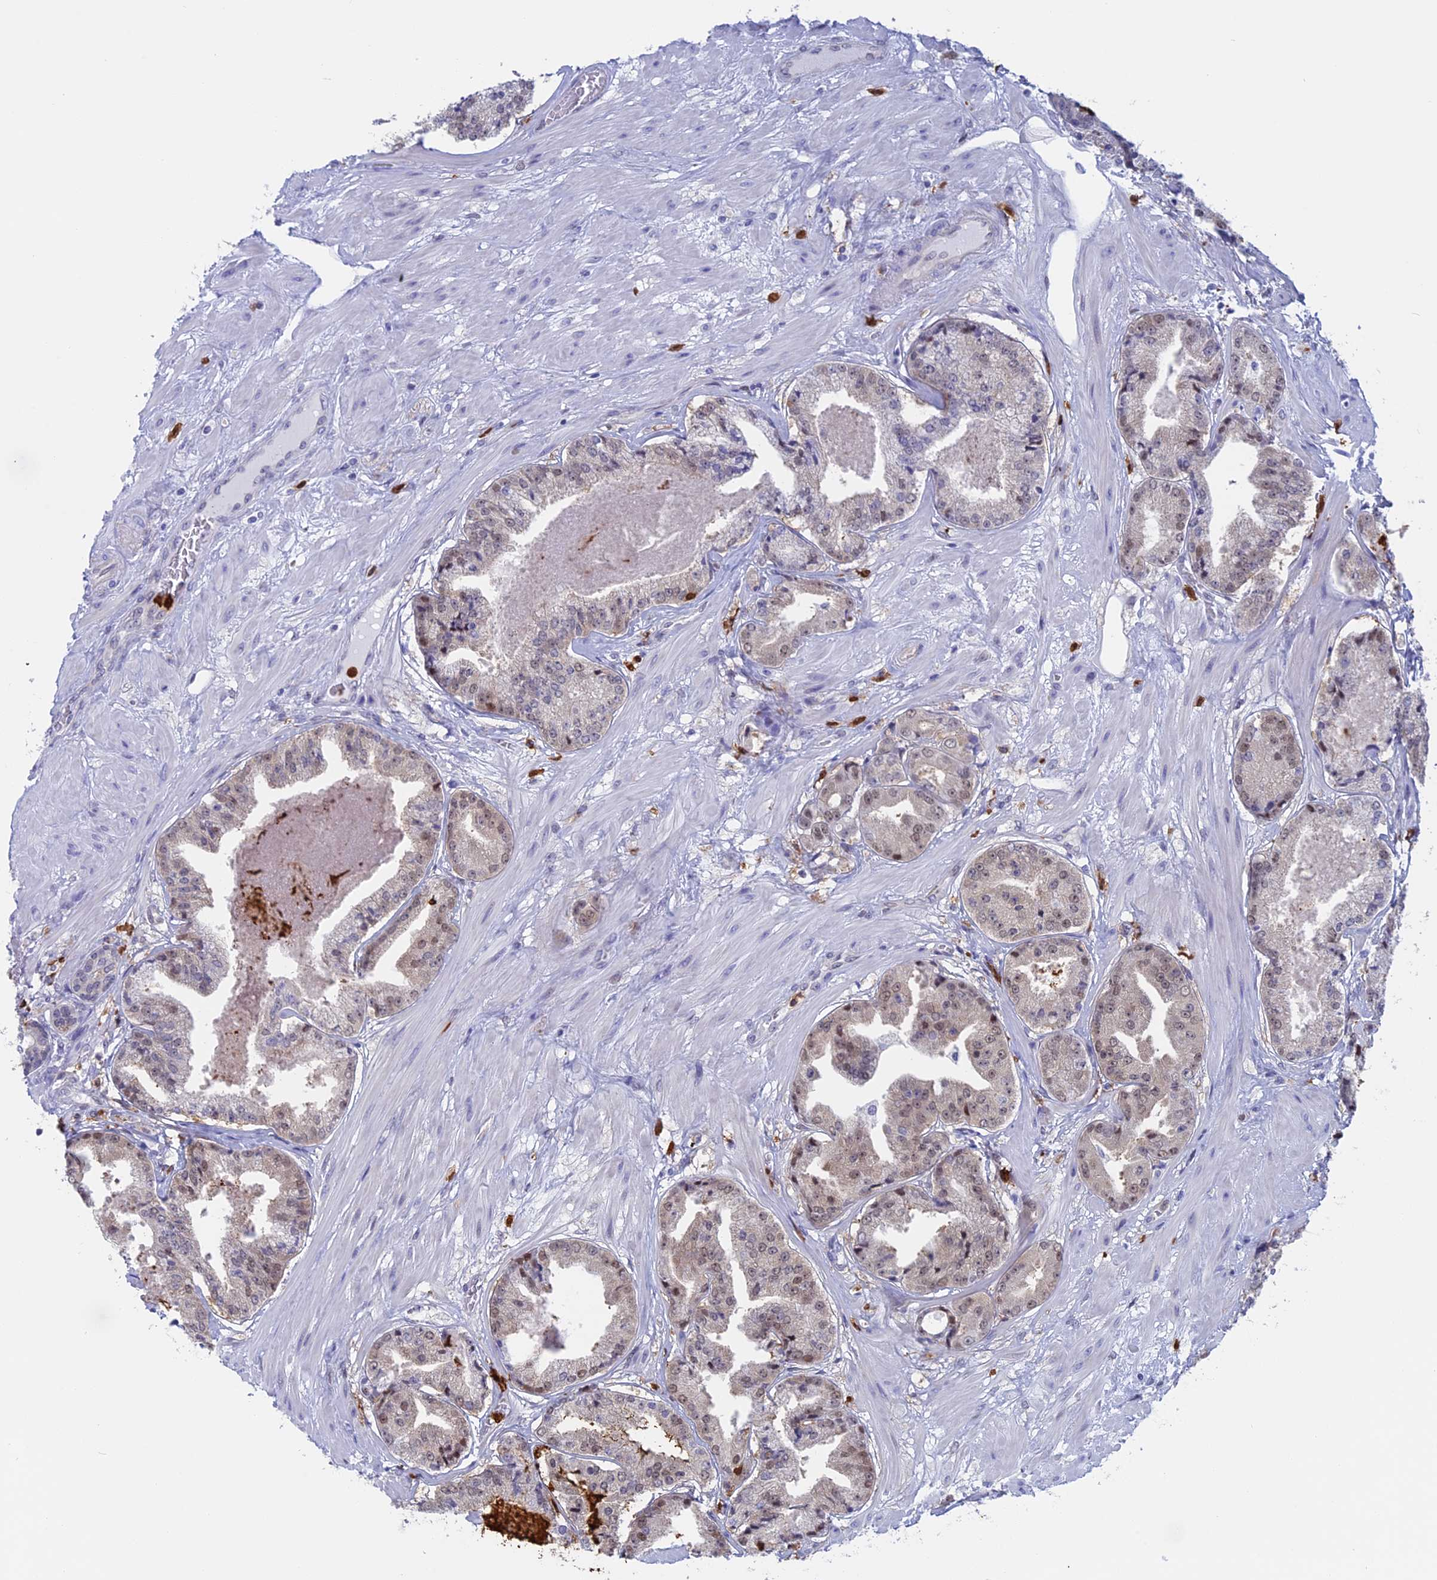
{"staining": {"intensity": "weak", "quantity": "<25%", "location": "nuclear"}, "tissue": "prostate cancer", "cell_type": "Tumor cells", "image_type": "cancer", "snomed": [{"axis": "morphology", "description": "Adenocarcinoma, High grade"}, {"axis": "topography", "description": "Prostate"}], "caption": "Immunohistochemistry (IHC) micrograph of neoplastic tissue: human prostate cancer (adenocarcinoma (high-grade)) stained with DAB shows no significant protein staining in tumor cells.", "gene": "SLC26A1", "patient": {"sex": "male", "age": 63}}